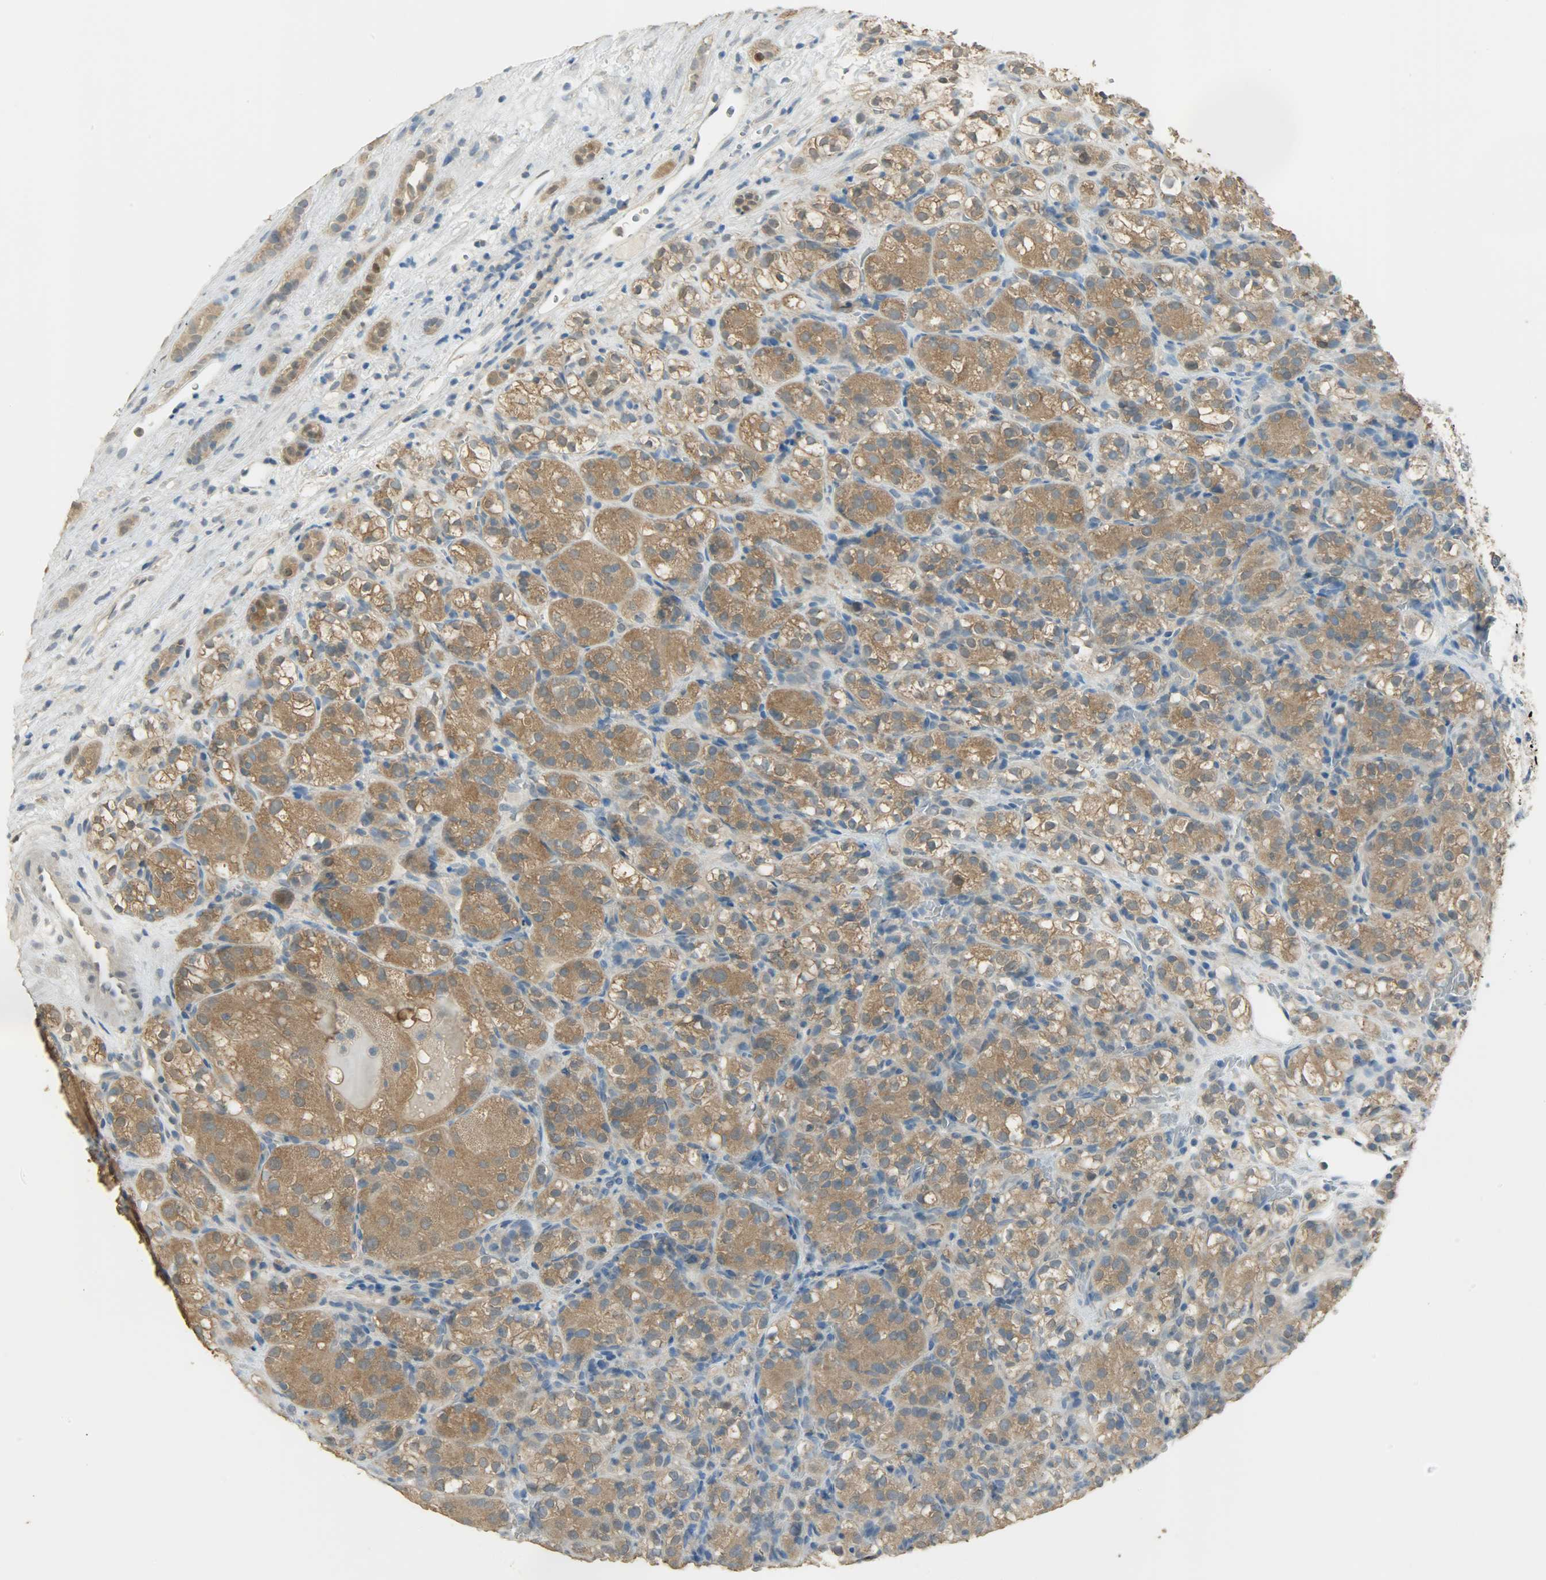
{"staining": {"intensity": "moderate", "quantity": ">75%", "location": "cytoplasmic/membranous"}, "tissue": "renal cancer", "cell_type": "Tumor cells", "image_type": "cancer", "snomed": [{"axis": "morphology", "description": "Normal tissue, NOS"}, {"axis": "morphology", "description": "Adenocarcinoma, NOS"}, {"axis": "topography", "description": "Kidney"}], "caption": "Immunohistochemical staining of adenocarcinoma (renal) reveals moderate cytoplasmic/membranous protein positivity in about >75% of tumor cells.", "gene": "PRMT5", "patient": {"sex": "male", "age": 61}}